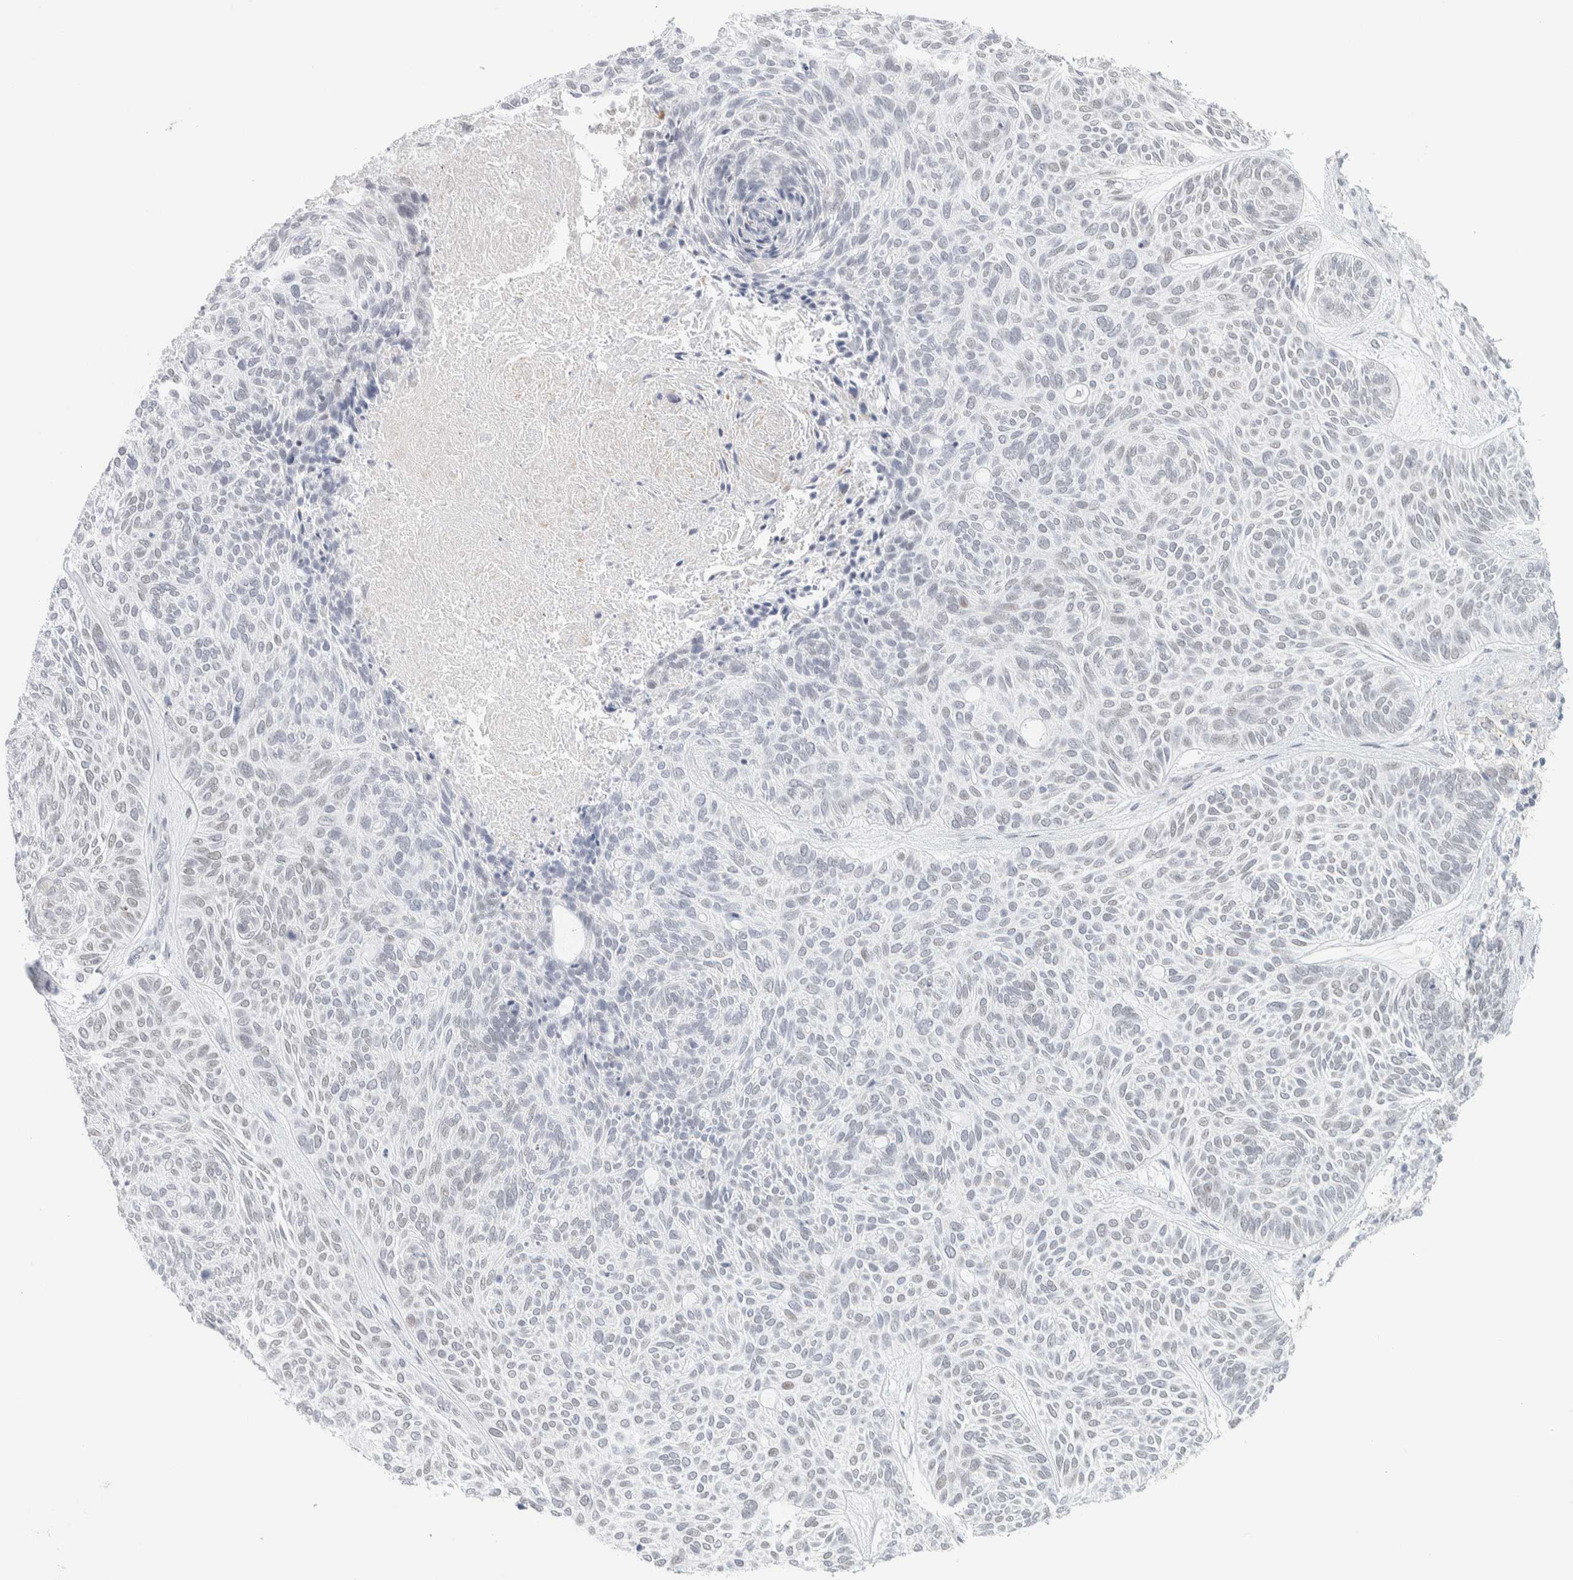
{"staining": {"intensity": "negative", "quantity": "none", "location": "none"}, "tissue": "skin cancer", "cell_type": "Tumor cells", "image_type": "cancer", "snomed": [{"axis": "morphology", "description": "Basal cell carcinoma"}, {"axis": "topography", "description": "Skin"}], "caption": "Image shows no protein expression in tumor cells of skin cancer (basal cell carcinoma) tissue.", "gene": "CDH17", "patient": {"sex": "male", "age": 55}}